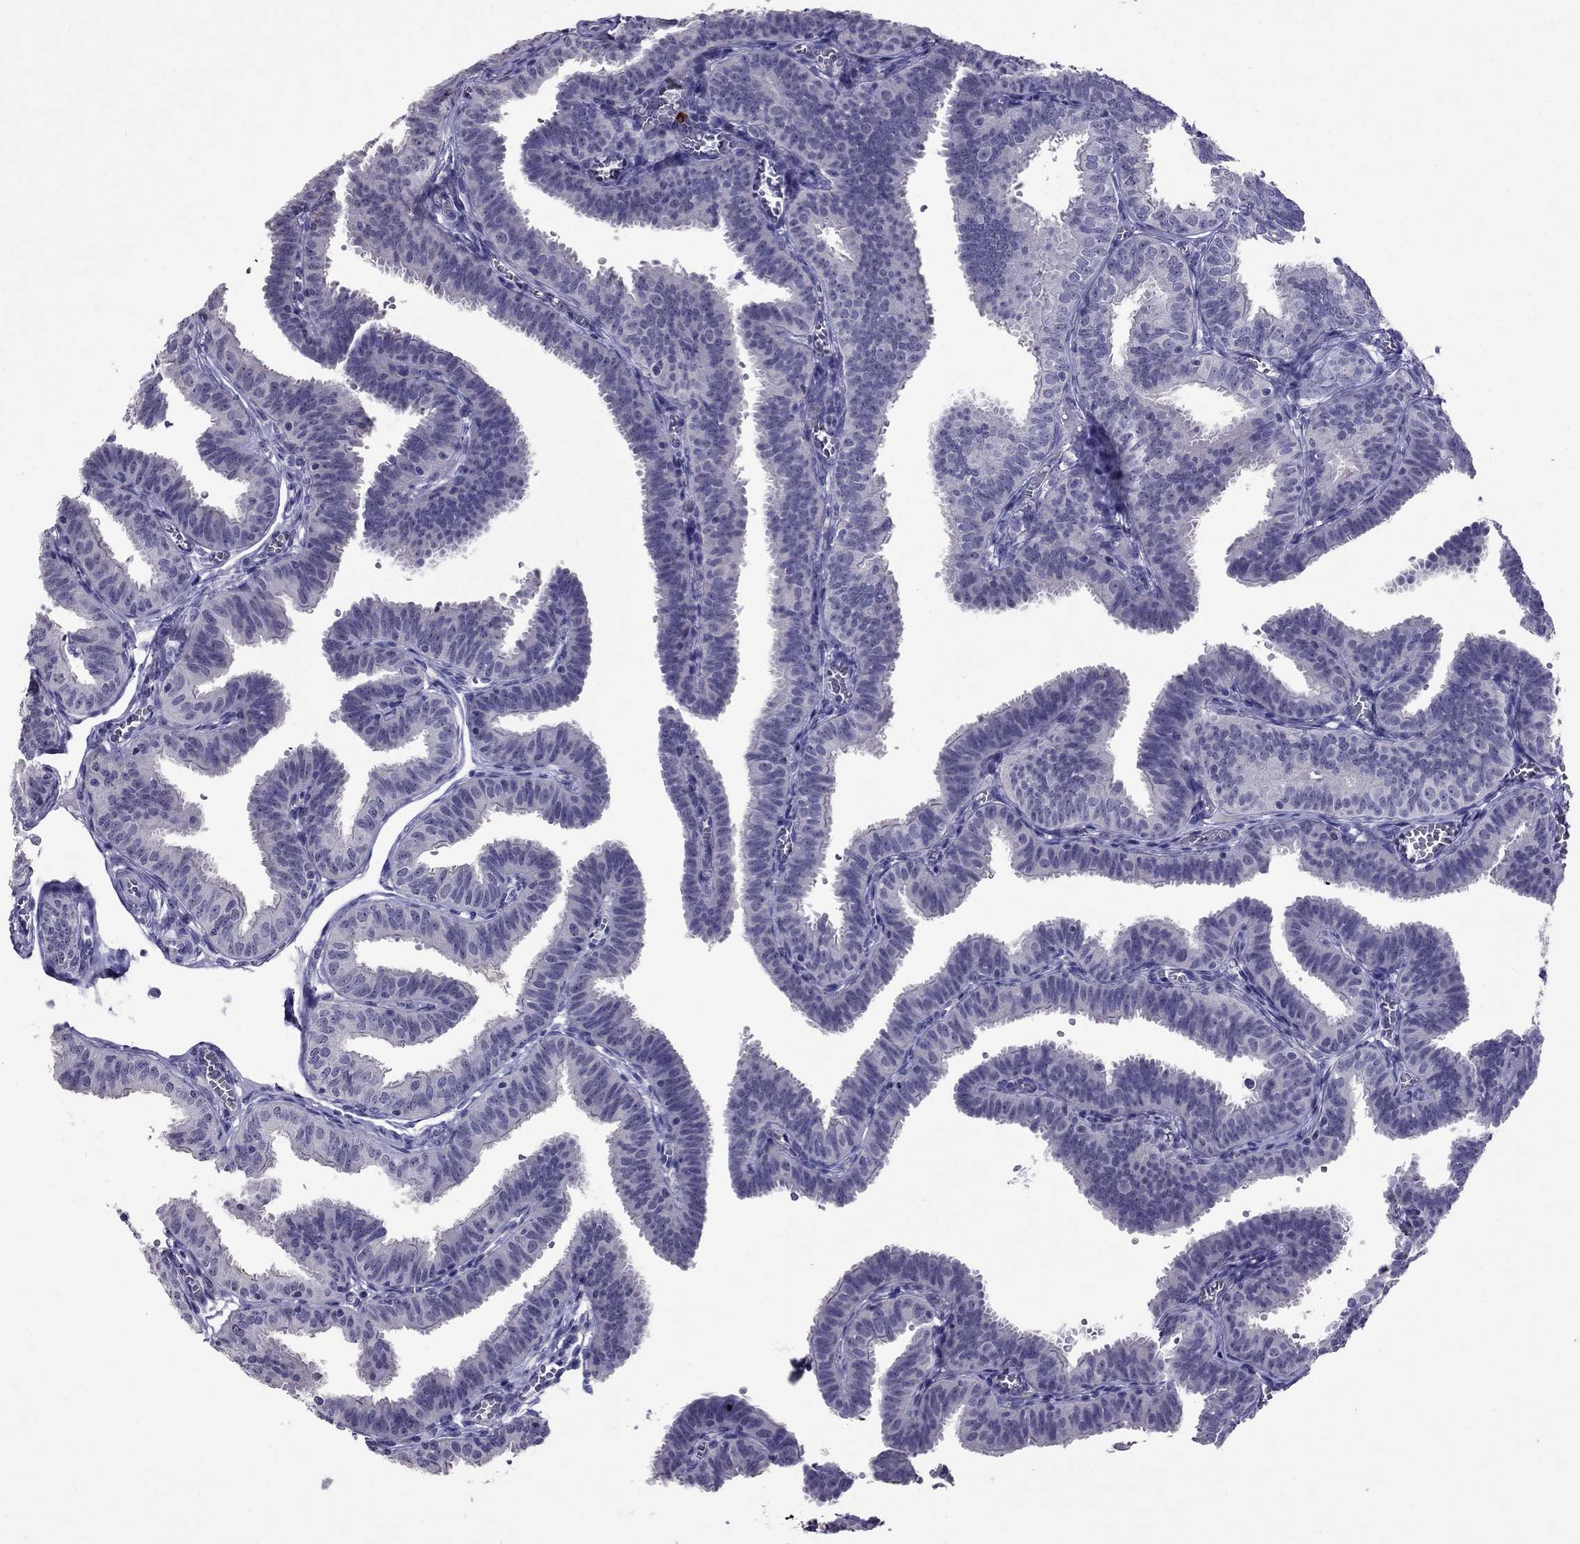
{"staining": {"intensity": "negative", "quantity": "none", "location": "none"}, "tissue": "fallopian tube", "cell_type": "Glandular cells", "image_type": "normal", "snomed": [{"axis": "morphology", "description": "Normal tissue, NOS"}, {"axis": "topography", "description": "Fallopian tube"}], "caption": "Human fallopian tube stained for a protein using IHC exhibits no expression in glandular cells.", "gene": "OLFM4", "patient": {"sex": "female", "age": 25}}